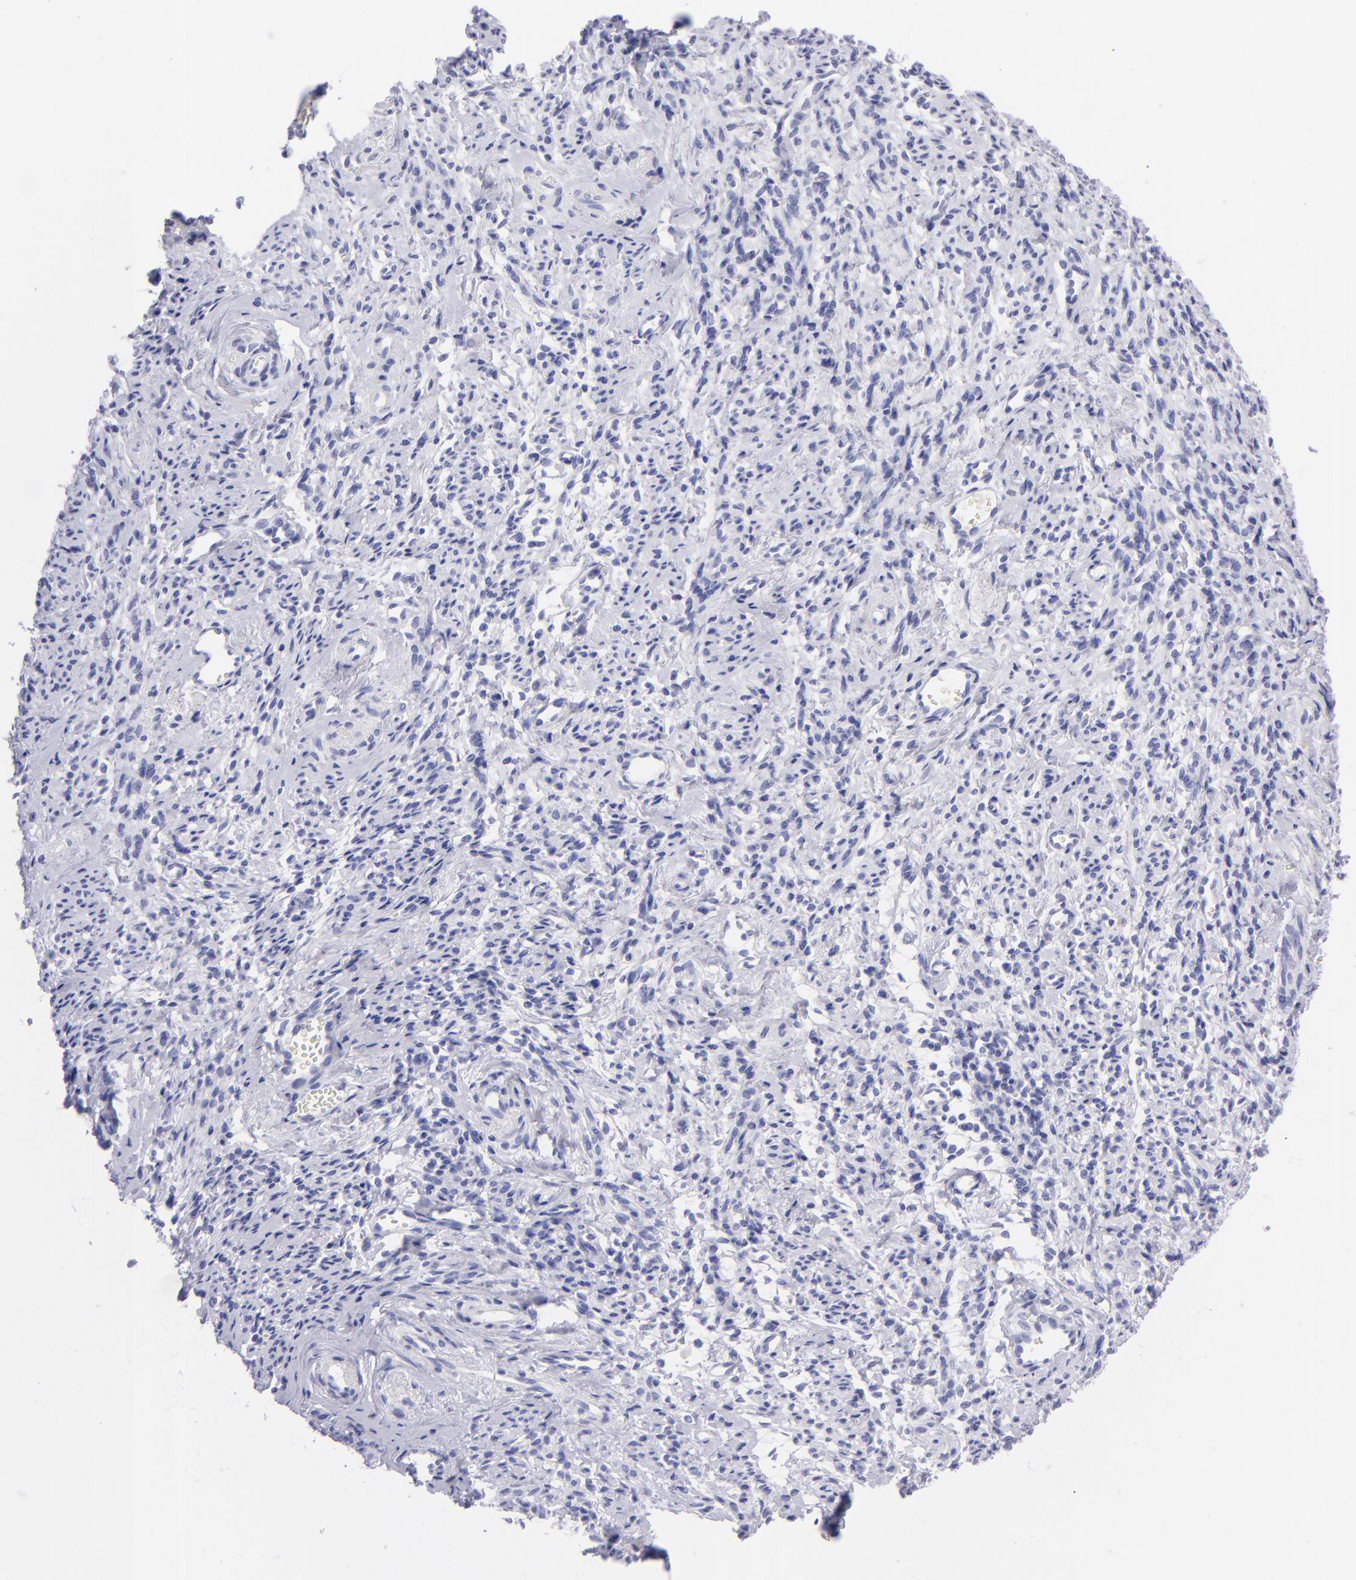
{"staining": {"intensity": "negative", "quantity": "none", "location": "none"}, "tissue": "endometrial cancer", "cell_type": "Tumor cells", "image_type": "cancer", "snomed": [{"axis": "morphology", "description": "Adenocarcinoma, NOS"}, {"axis": "topography", "description": "Endometrium"}], "caption": "An immunohistochemistry (IHC) photomicrograph of endometrial adenocarcinoma is shown. There is no staining in tumor cells of endometrial adenocarcinoma.", "gene": "SLC1A3", "patient": {"sex": "female", "age": 75}}